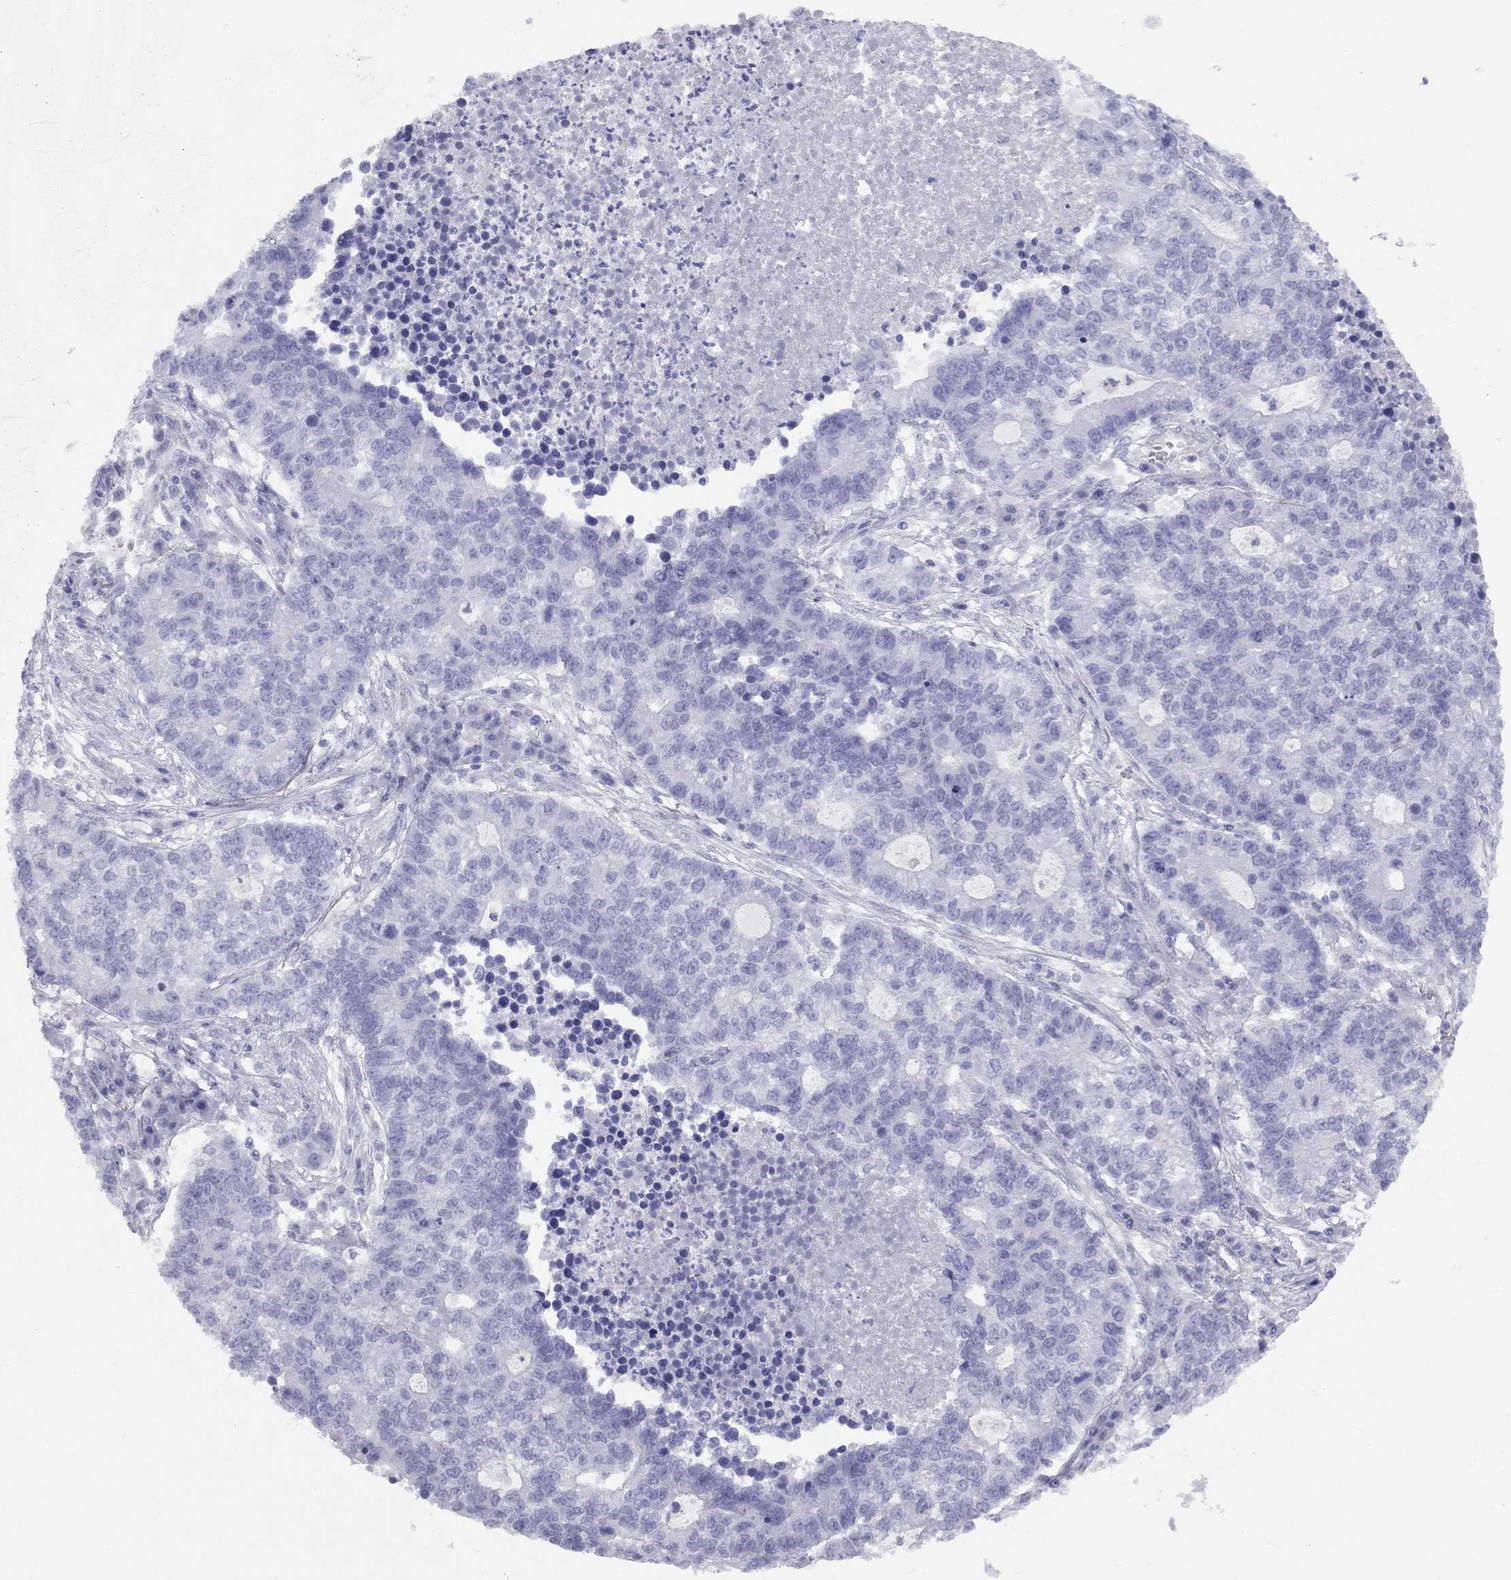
{"staining": {"intensity": "negative", "quantity": "none", "location": "none"}, "tissue": "lung cancer", "cell_type": "Tumor cells", "image_type": "cancer", "snomed": [{"axis": "morphology", "description": "Adenocarcinoma, NOS"}, {"axis": "topography", "description": "Lung"}], "caption": "DAB immunohistochemical staining of human adenocarcinoma (lung) reveals no significant positivity in tumor cells.", "gene": "FSCN3", "patient": {"sex": "male", "age": 57}}